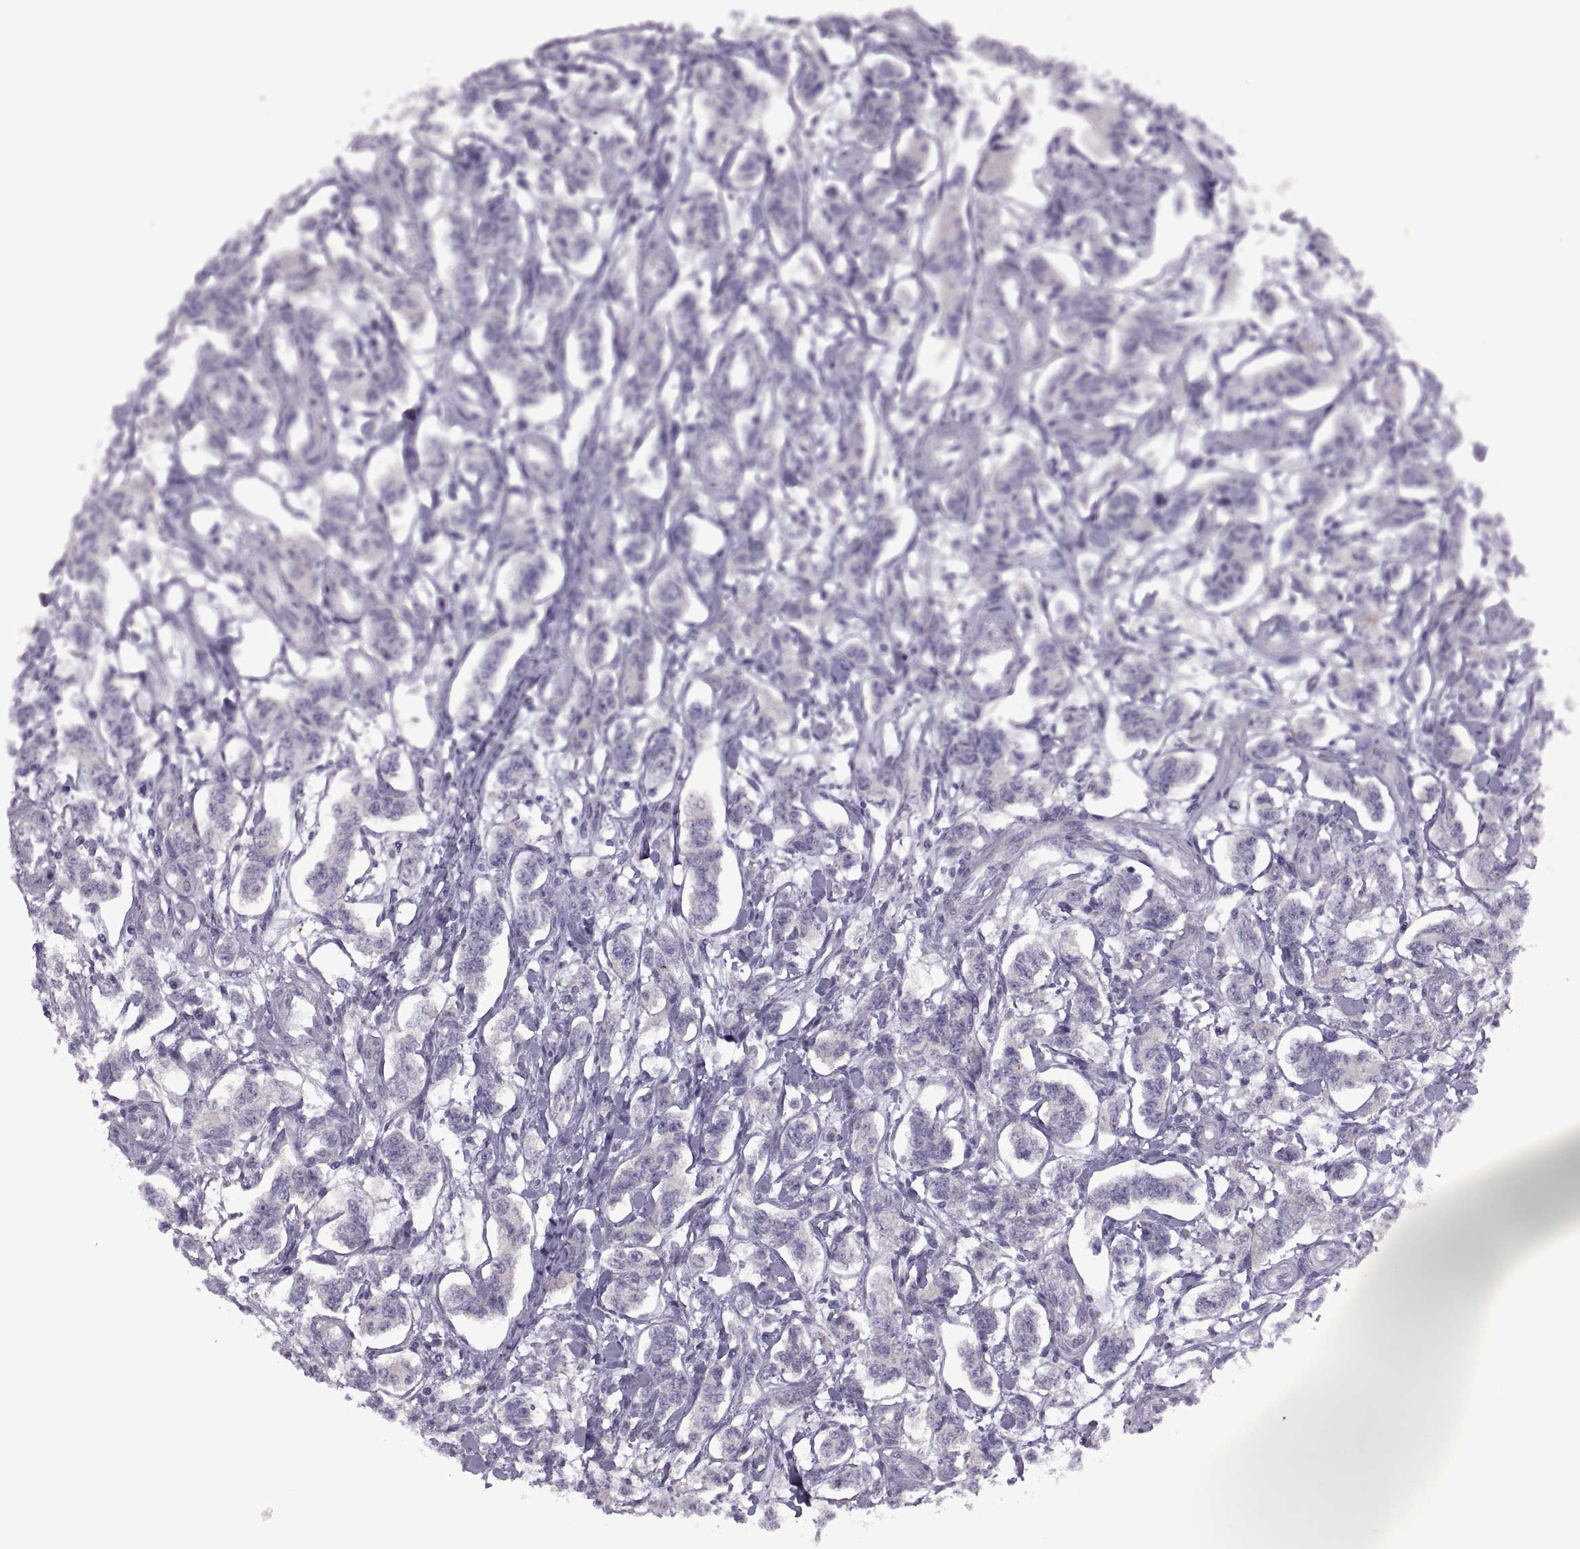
{"staining": {"intensity": "negative", "quantity": "none", "location": "none"}, "tissue": "carcinoid", "cell_type": "Tumor cells", "image_type": "cancer", "snomed": [{"axis": "morphology", "description": "Carcinoid, malignant, NOS"}, {"axis": "topography", "description": "Kidney"}], "caption": "This histopathology image is of carcinoid (malignant) stained with immunohistochemistry (IHC) to label a protein in brown with the nuclei are counter-stained blue. There is no expression in tumor cells. (DAB IHC visualized using brightfield microscopy, high magnification).", "gene": "RIPK4", "patient": {"sex": "female", "age": 41}}